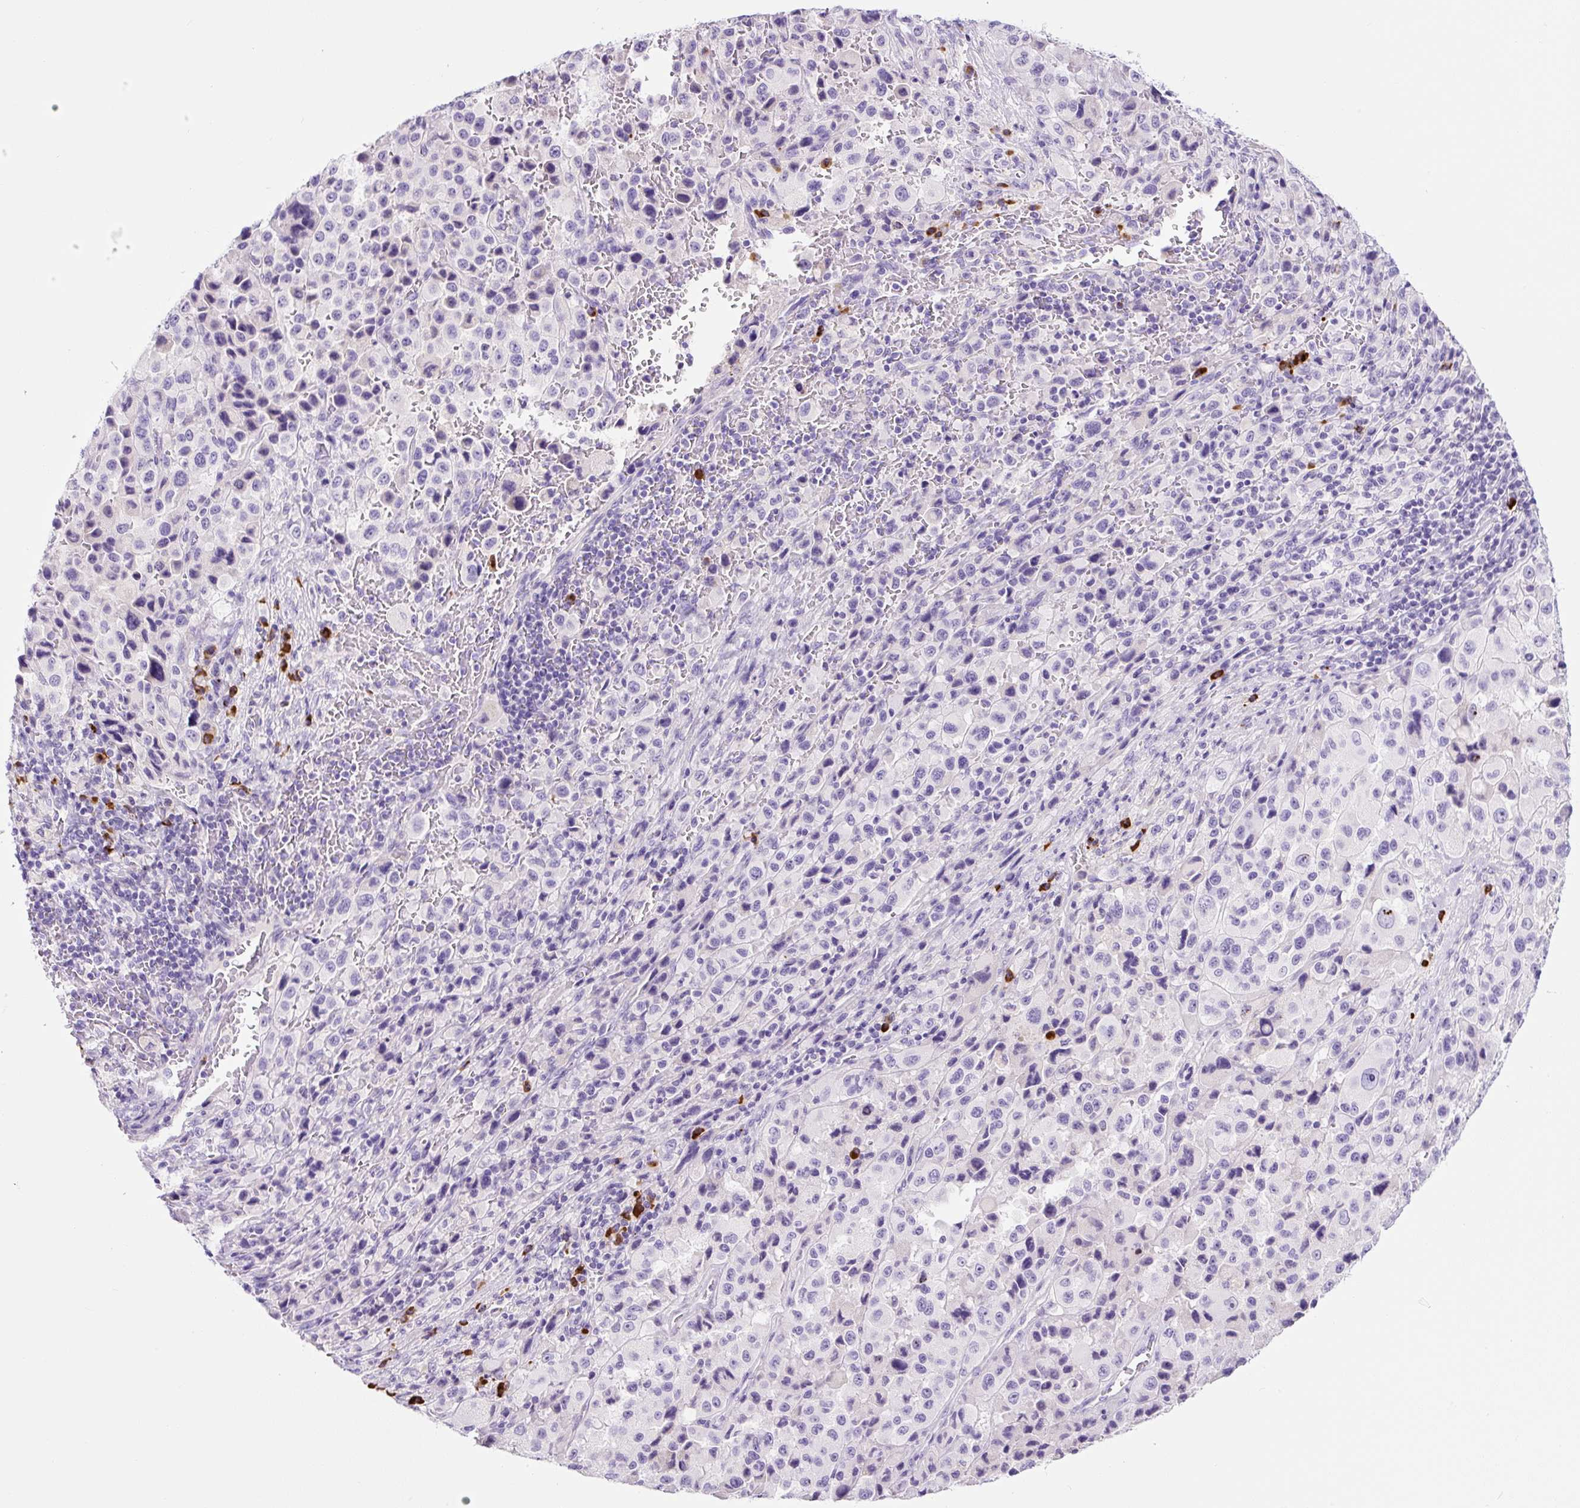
{"staining": {"intensity": "negative", "quantity": "none", "location": "none"}, "tissue": "melanoma", "cell_type": "Tumor cells", "image_type": "cancer", "snomed": [{"axis": "morphology", "description": "Malignant melanoma, Metastatic site"}, {"axis": "topography", "description": "Lymph node"}], "caption": "Immunohistochemistry photomicrograph of melanoma stained for a protein (brown), which displays no expression in tumor cells. (DAB IHC, high magnification).", "gene": "RNF212B", "patient": {"sex": "female", "age": 65}}